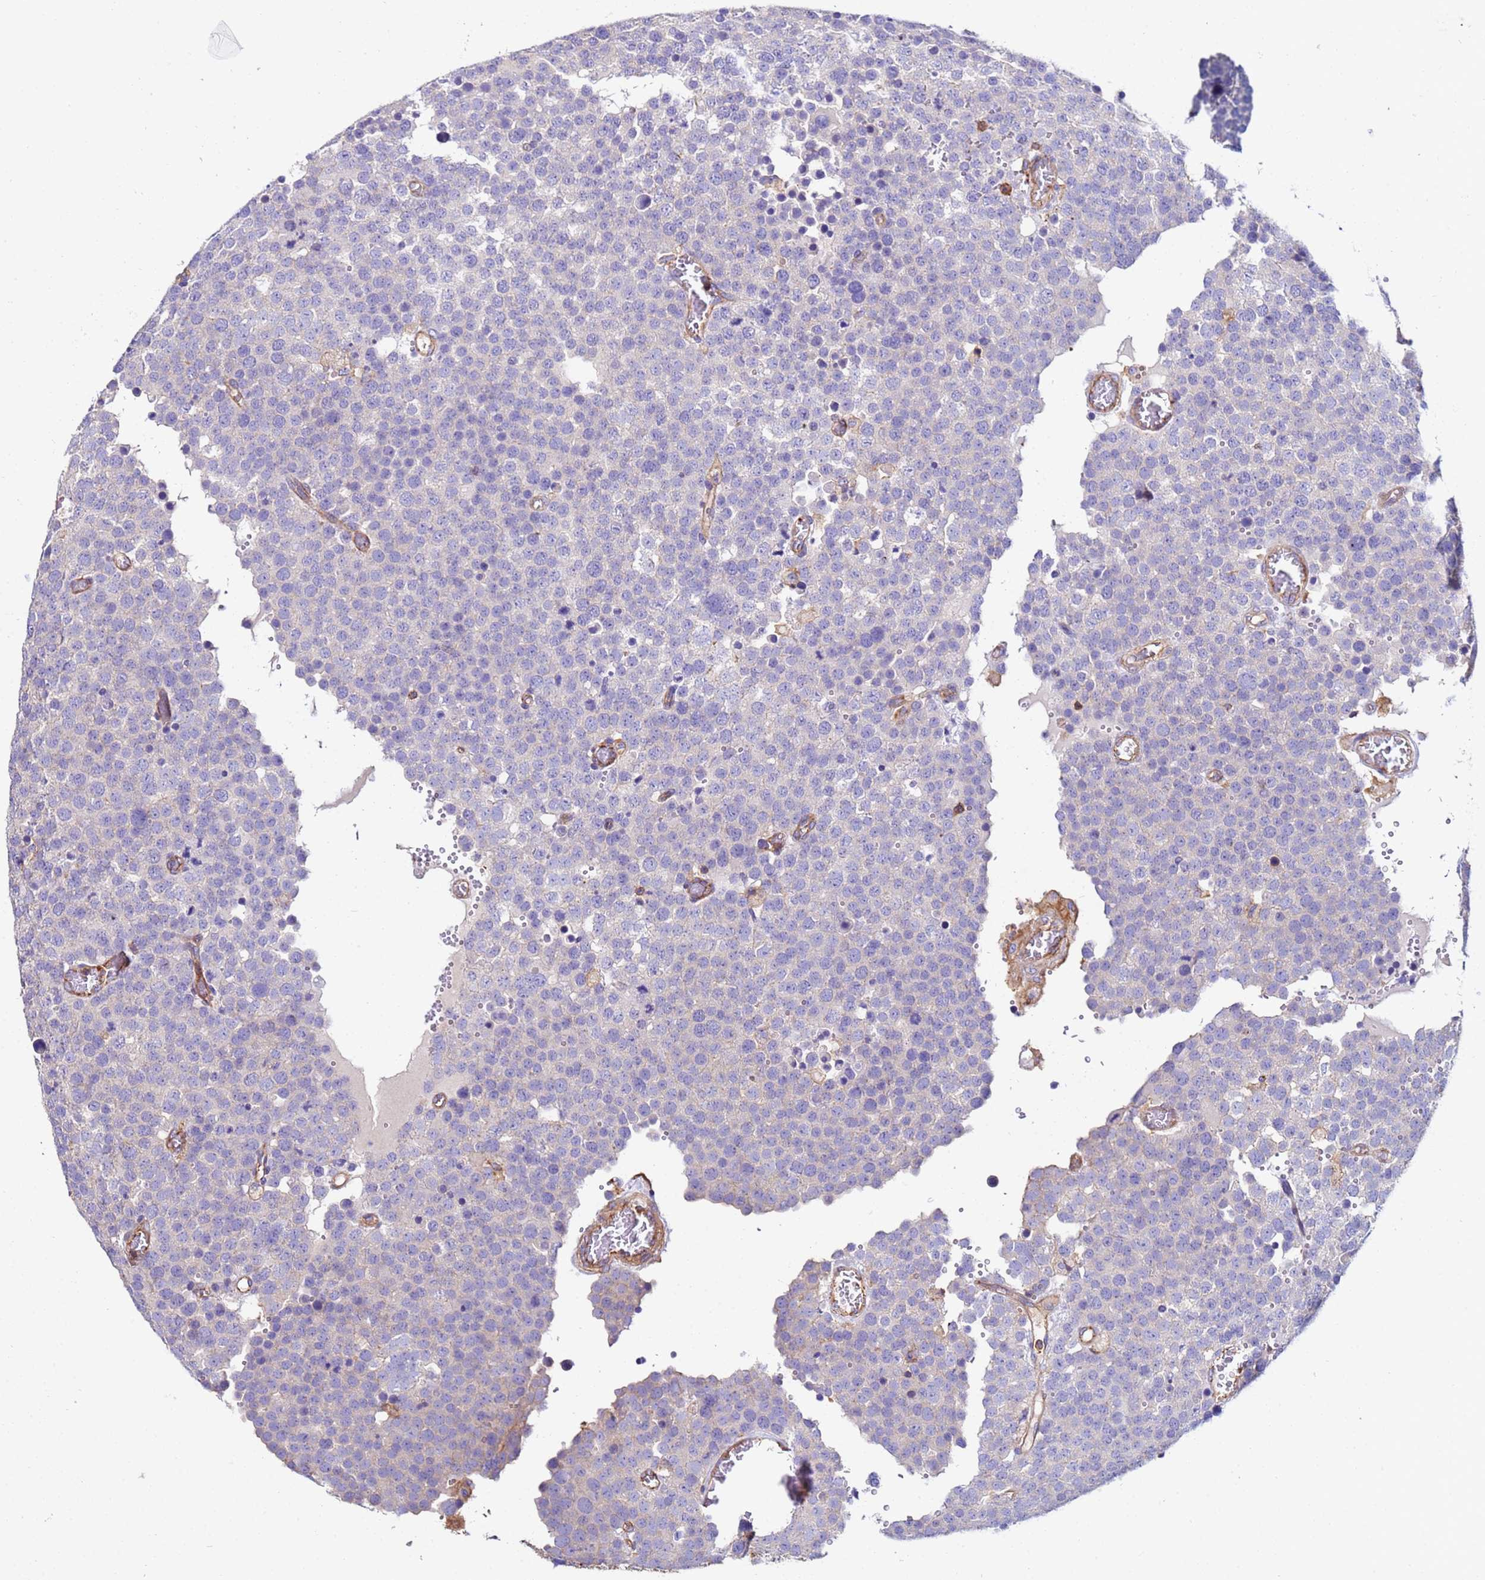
{"staining": {"intensity": "negative", "quantity": "none", "location": "none"}, "tissue": "testis cancer", "cell_type": "Tumor cells", "image_type": "cancer", "snomed": [{"axis": "morphology", "description": "Normal tissue, NOS"}, {"axis": "morphology", "description": "Seminoma, NOS"}, {"axis": "topography", "description": "Testis"}], "caption": "This is an immunohistochemistry (IHC) histopathology image of seminoma (testis). There is no staining in tumor cells.", "gene": "POTEE", "patient": {"sex": "male", "age": 71}}